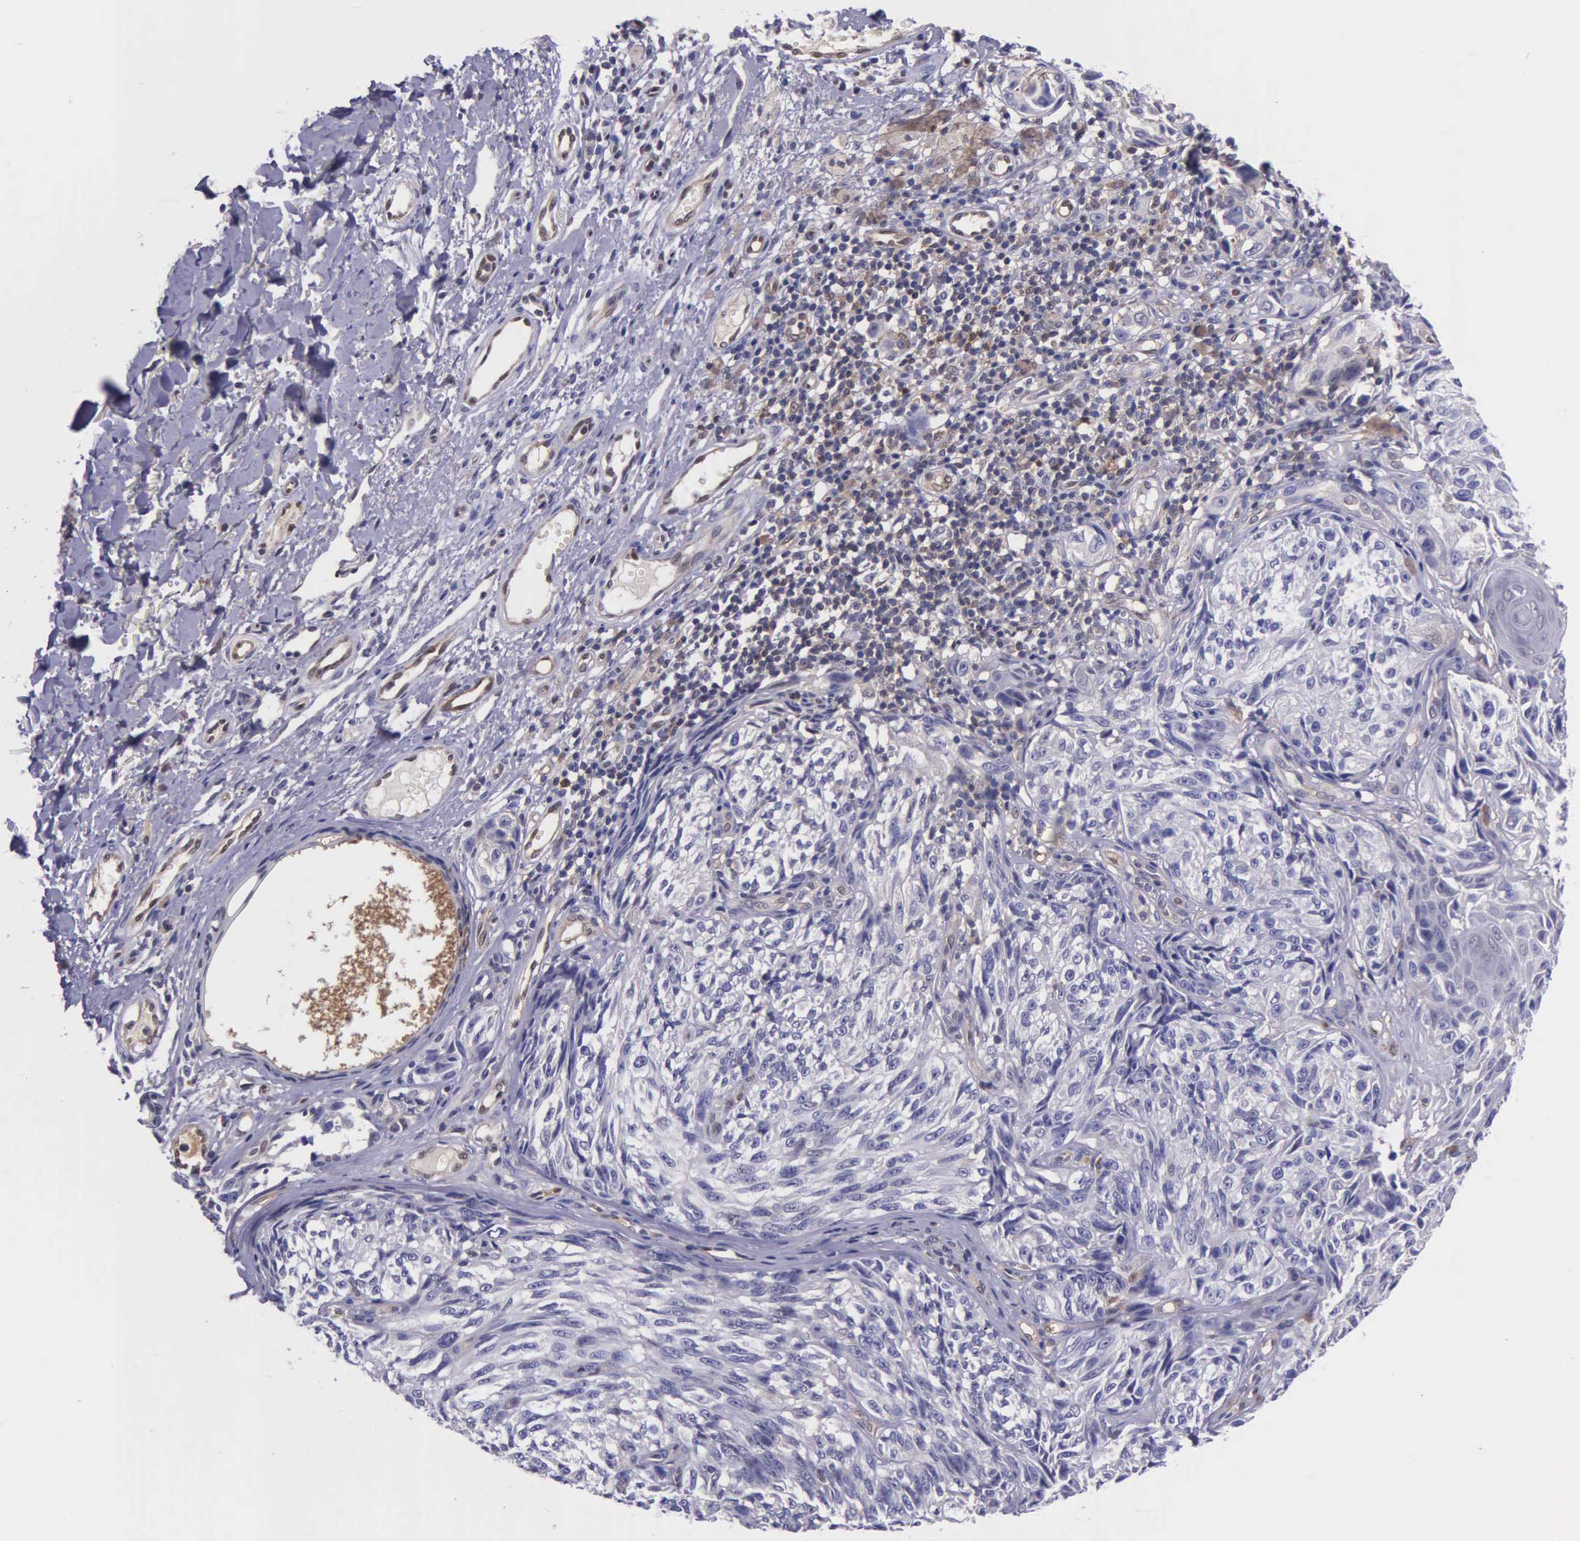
{"staining": {"intensity": "negative", "quantity": "none", "location": "none"}, "tissue": "melanoma", "cell_type": "Tumor cells", "image_type": "cancer", "snomed": [{"axis": "morphology", "description": "Malignant melanoma, NOS"}, {"axis": "topography", "description": "Skin"}], "caption": "High power microscopy photomicrograph of an immunohistochemistry micrograph of melanoma, revealing no significant positivity in tumor cells. The staining is performed using DAB (3,3'-diaminobenzidine) brown chromogen with nuclei counter-stained in using hematoxylin.", "gene": "GMPR2", "patient": {"sex": "male", "age": 67}}